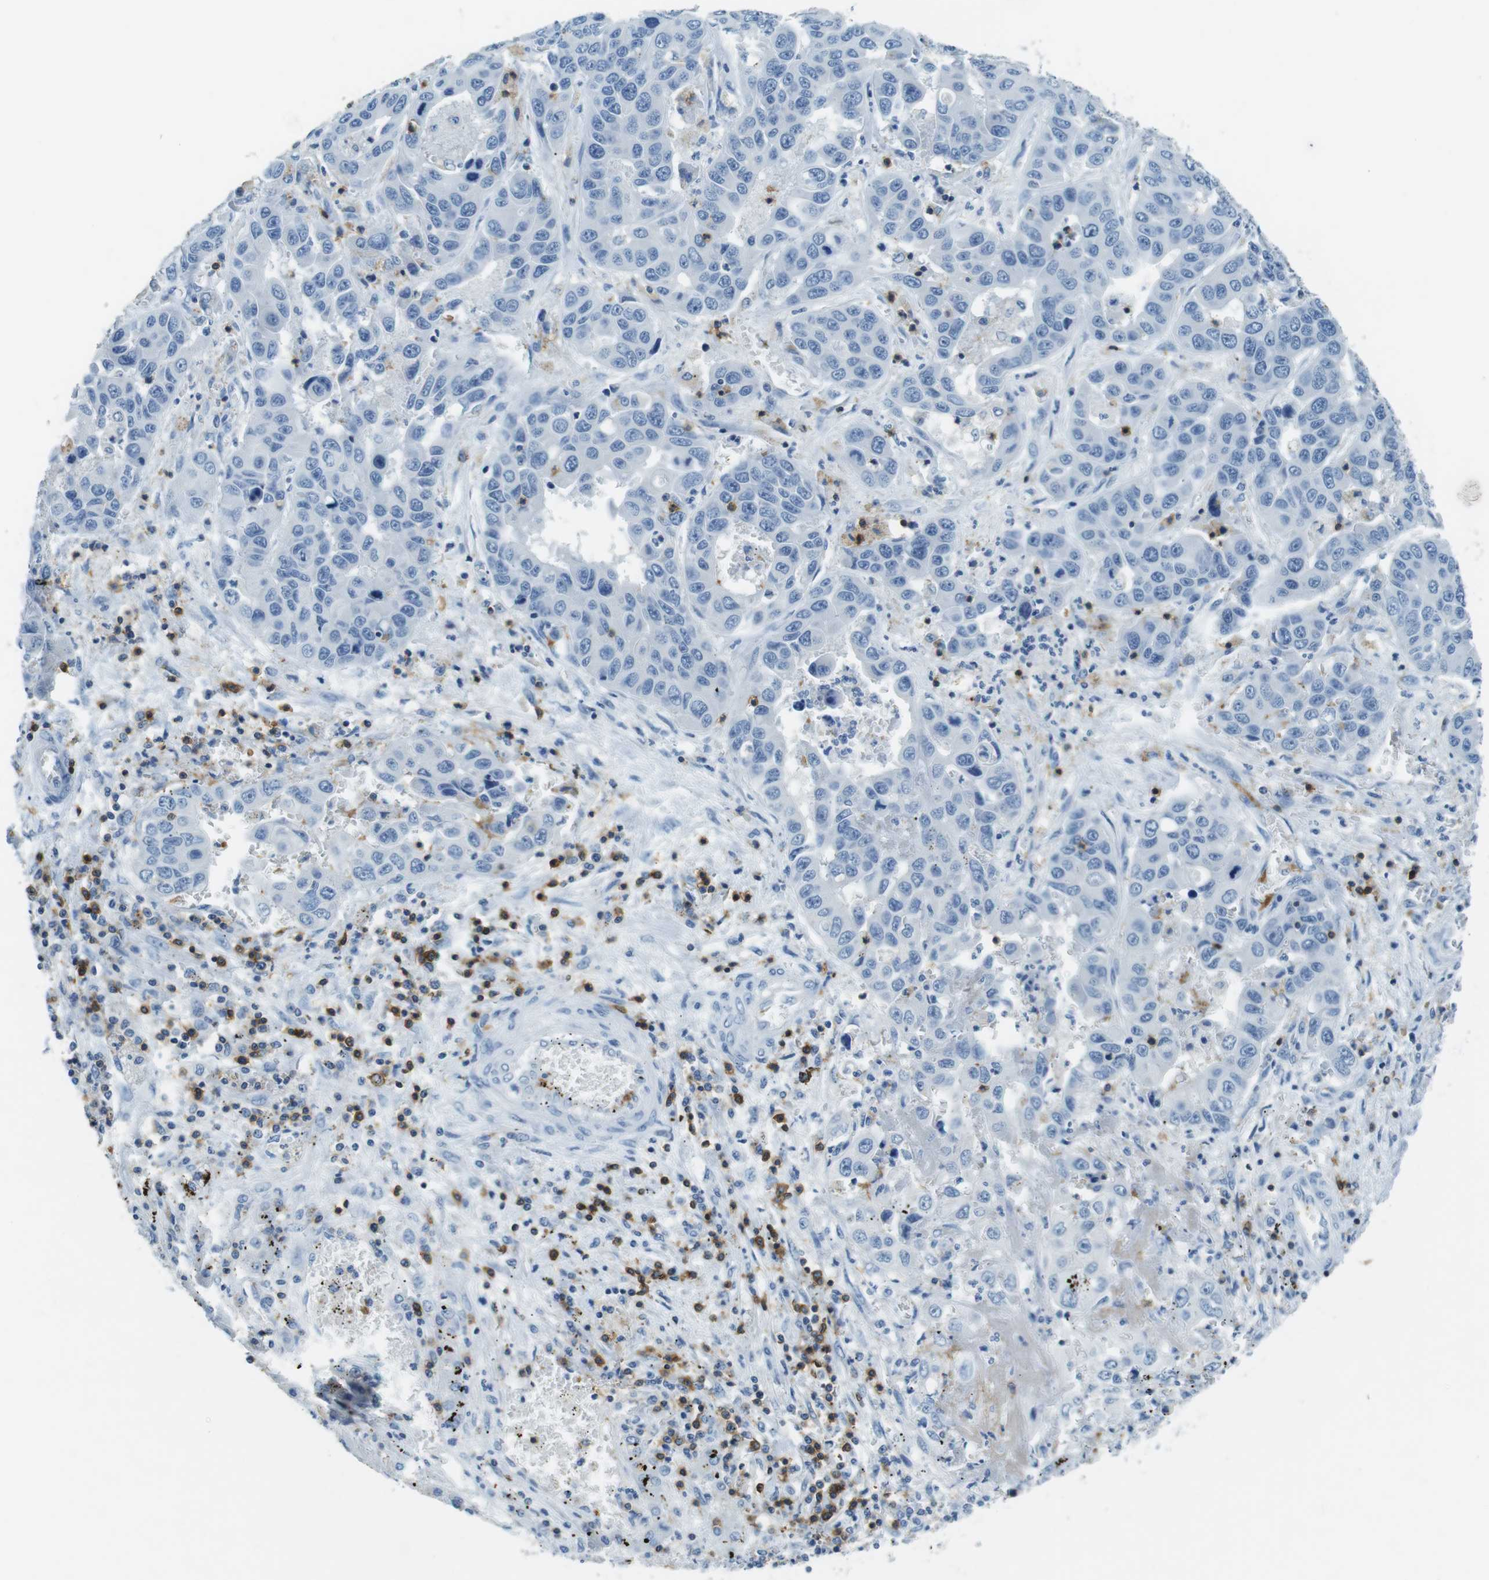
{"staining": {"intensity": "negative", "quantity": "none", "location": "none"}, "tissue": "liver cancer", "cell_type": "Tumor cells", "image_type": "cancer", "snomed": [{"axis": "morphology", "description": "Cholangiocarcinoma"}, {"axis": "topography", "description": "Liver"}], "caption": "Immunohistochemical staining of liver cancer (cholangiocarcinoma) exhibits no significant positivity in tumor cells.", "gene": "LAT", "patient": {"sex": "female", "age": 52}}